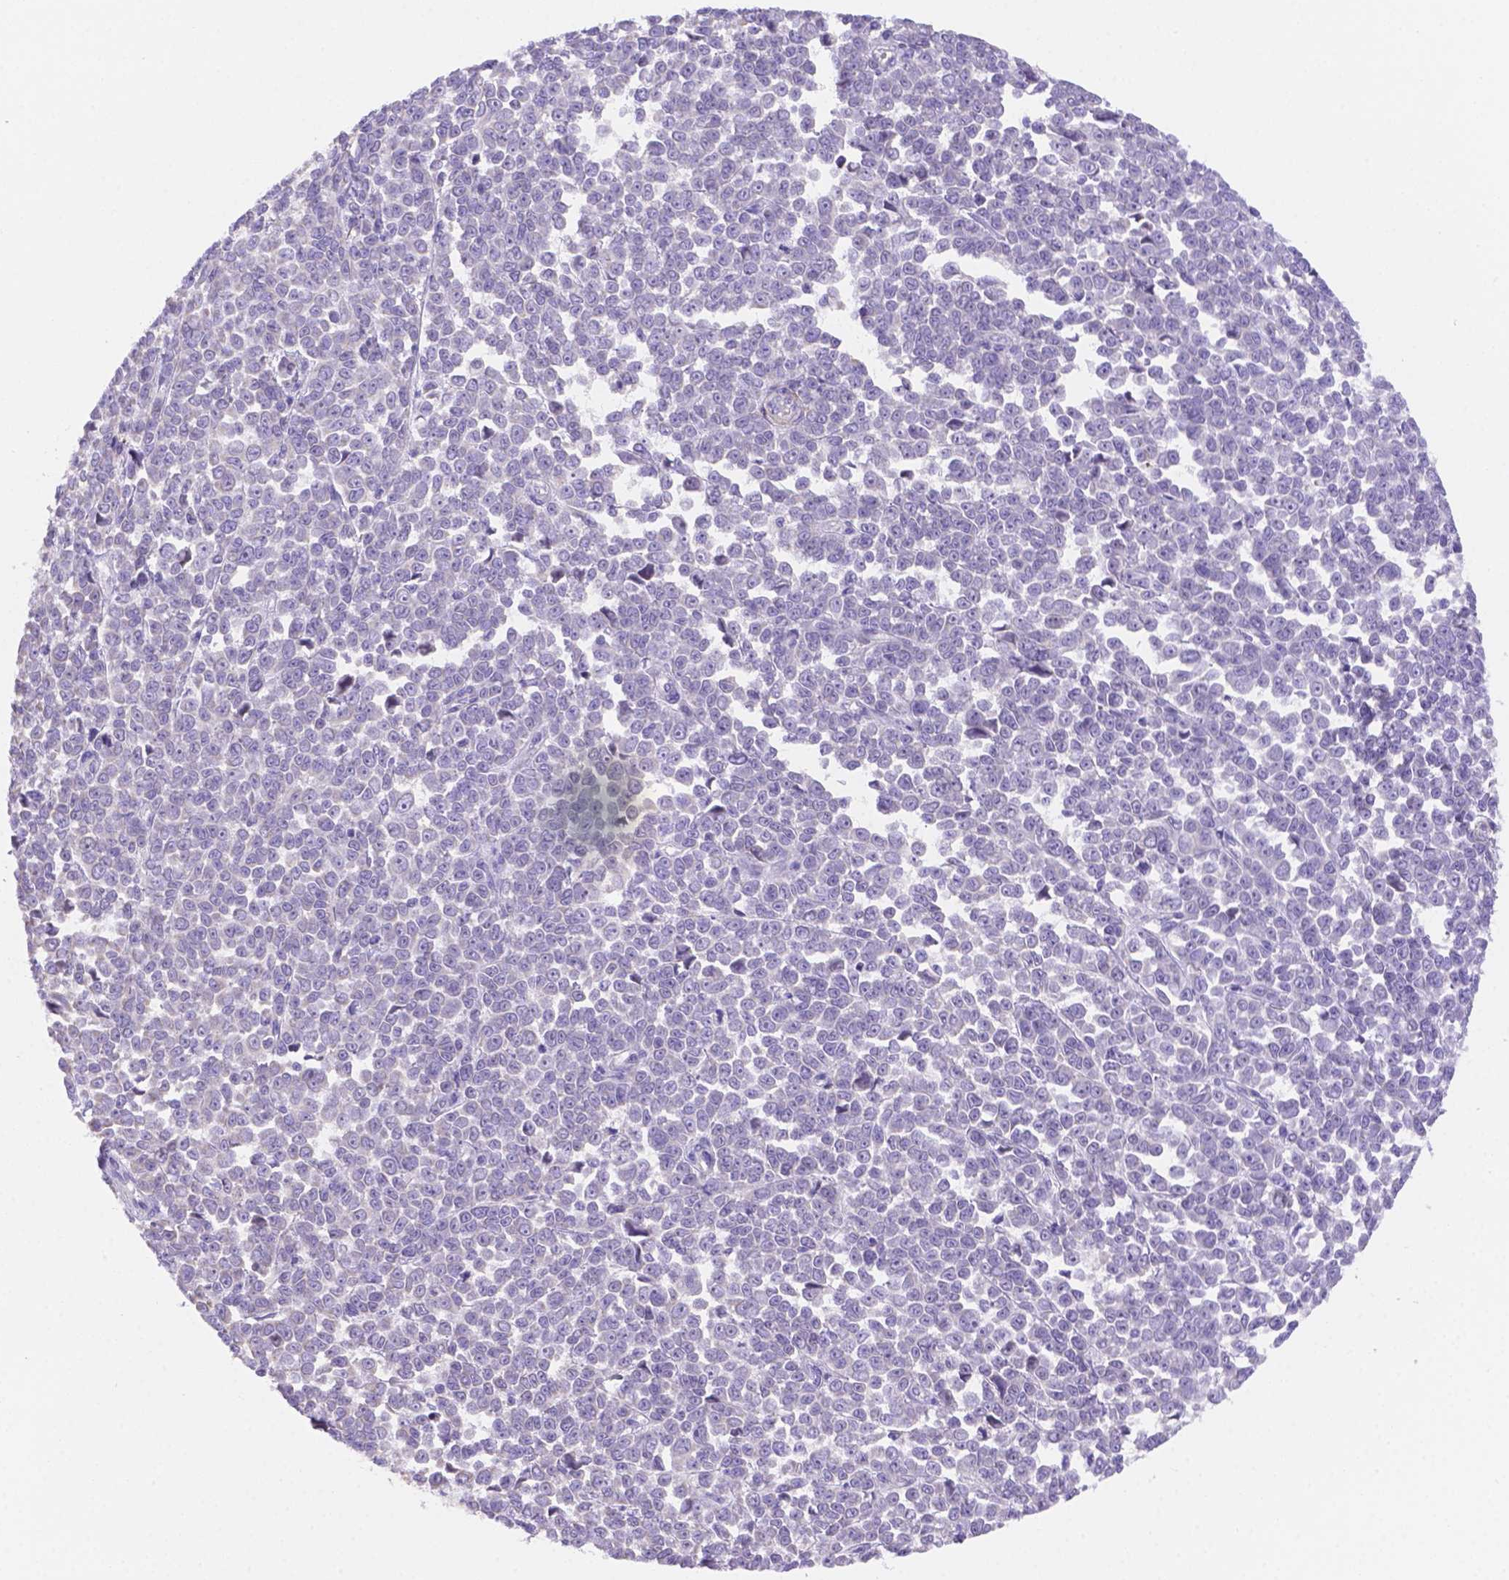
{"staining": {"intensity": "negative", "quantity": "none", "location": "none"}, "tissue": "melanoma", "cell_type": "Tumor cells", "image_type": "cancer", "snomed": [{"axis": "morphology", "description": "Malignant melanoma, NOS"}, {"axis": "topography", "description": "Skin"}], "caption": "An immunohistochemistry (IHC) micrograph of melanoma is shown. There is no staining in tumor cells of melanoma.", "gene": "NXPE2", "patient": {"sex": "female", "age": 95}}